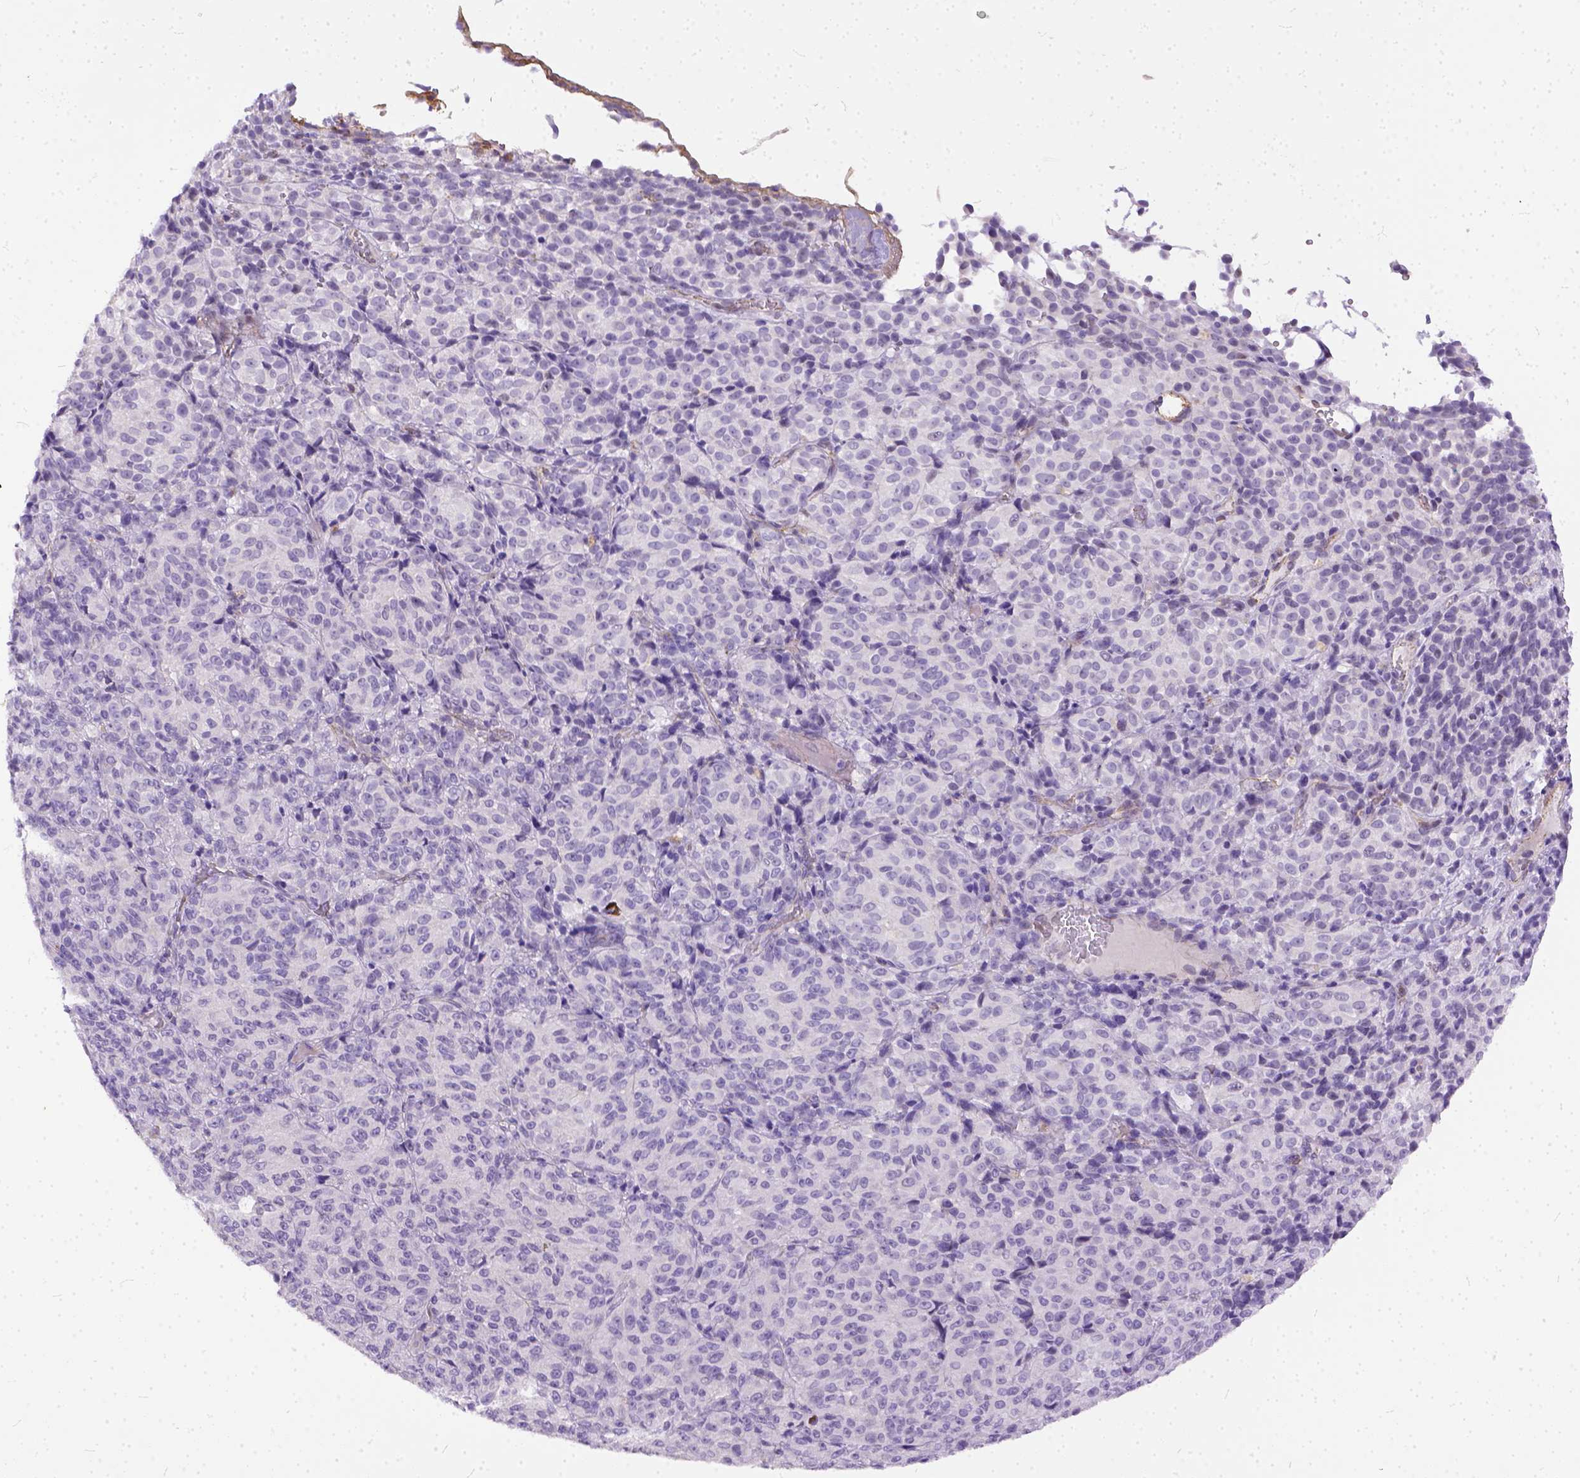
{"staining": {"intensity": "negative", "quantity": "none", "location": "none"}, "tissue": "melanoma", "cell_type": "Tumor cells", "image_type": "cancer", "snomed": [{"axis": "morphology", "description": "Malignant melanoma, Metastatic site"}, {"axis": "topography", "description": "Brain"}], "caption": "There is no significant staining in tumor cells of malignant melanoma (metastatic site). The staining was performed using DAB (3,3'-diaminobenzidine) to visualize the protein expression in brown, while the nuclei were stained in blue with hematoxylin (Magnification: 20x).", "gene": "ADGRF1", "patient": {"sex": "female", "age": 56}}